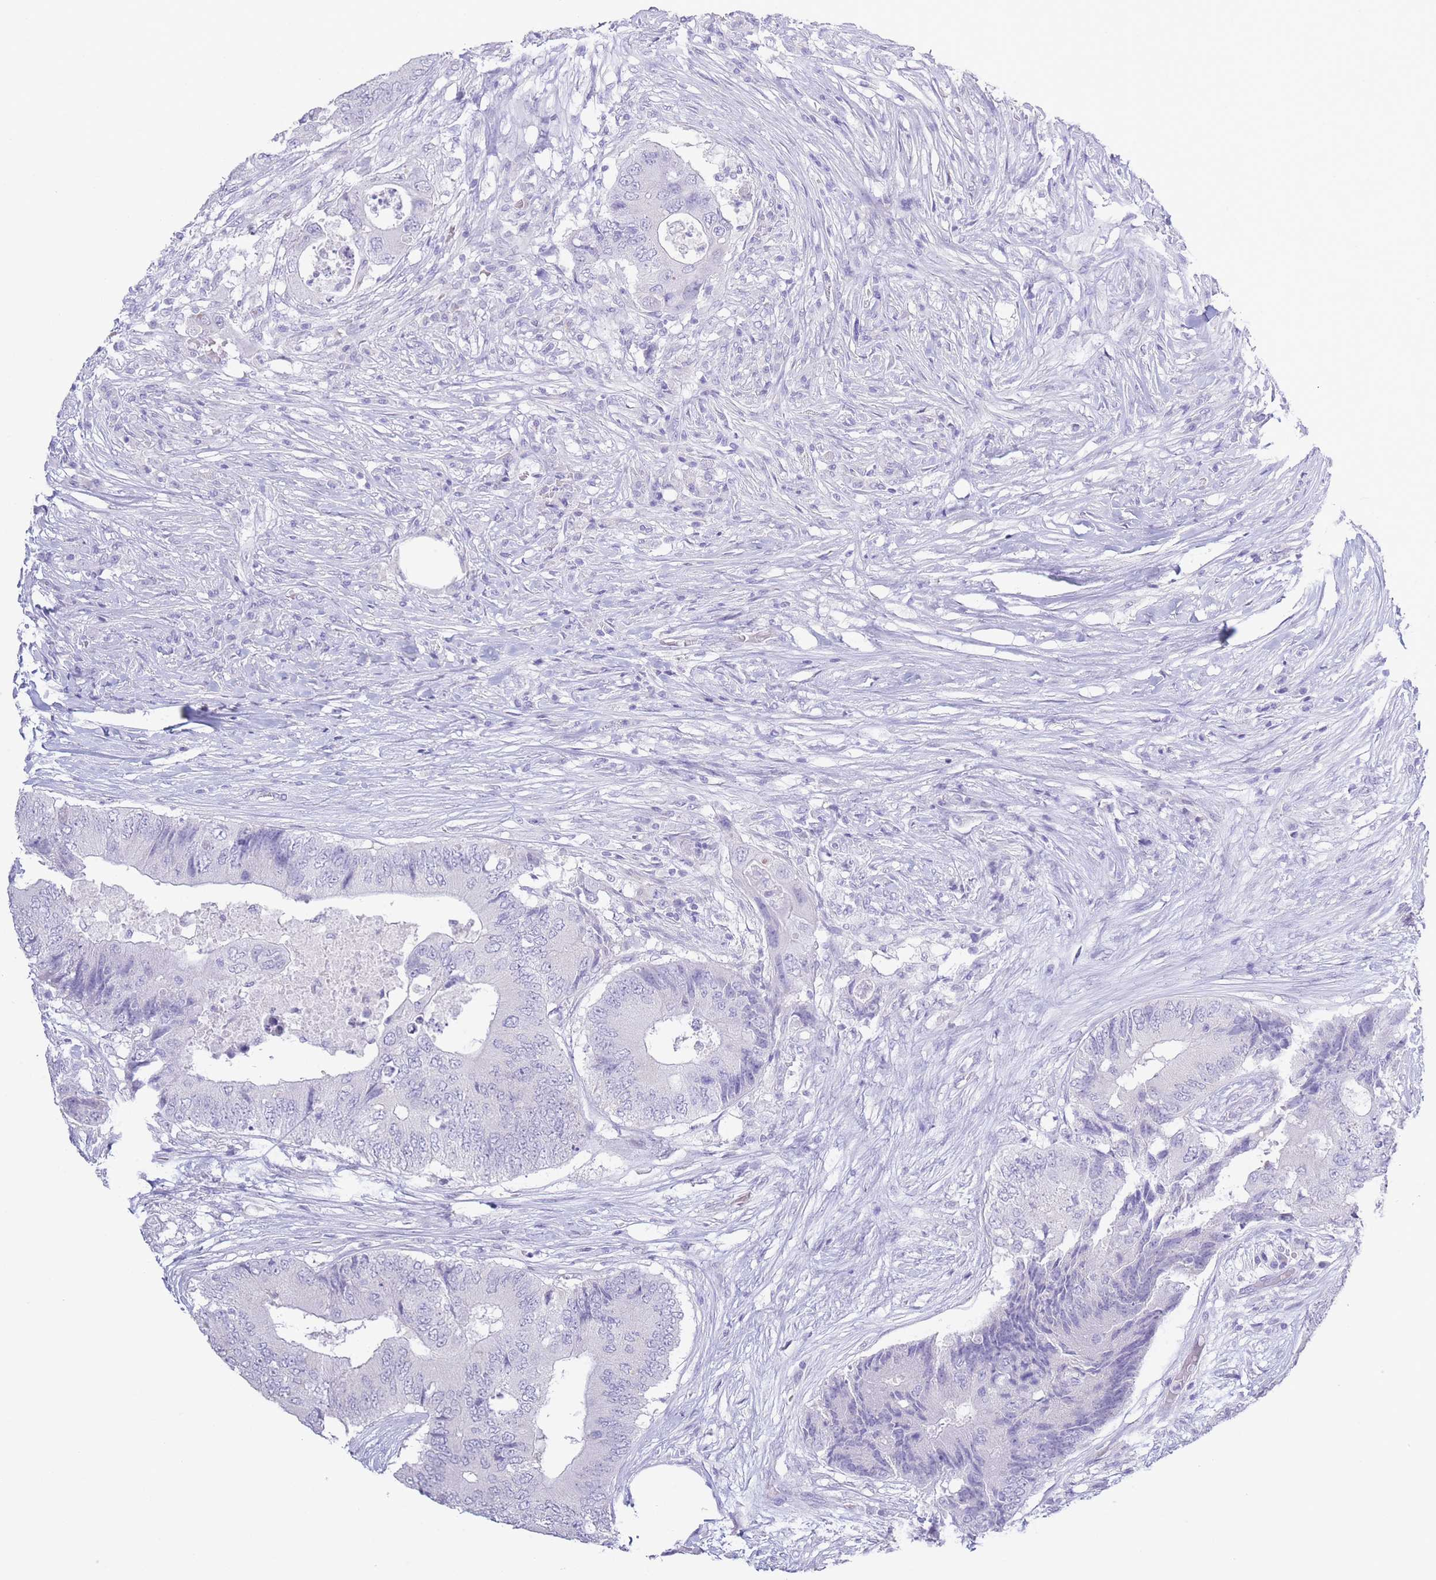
{"staining": {"intensity": "negative", "quantity": "none", "location": "none"}, "tissue": "colorectal cancer", "cell_type": "Tumor cells", "image_type": "cancer", "snomed": [{"axis": "morphology", "description": "Adenocarcinoma, NOS"}, {"axis": "topography", "description": "Colon"}], "caption": "High power microscopy histopathology image of an immunohistochemistry (IHC) photomicrograph of adenocarcinoma (colorectal), revealing no significant positivity in tumor cells.", "gene": "PKLR", "patient": {"sex": "male", "age": 71}}